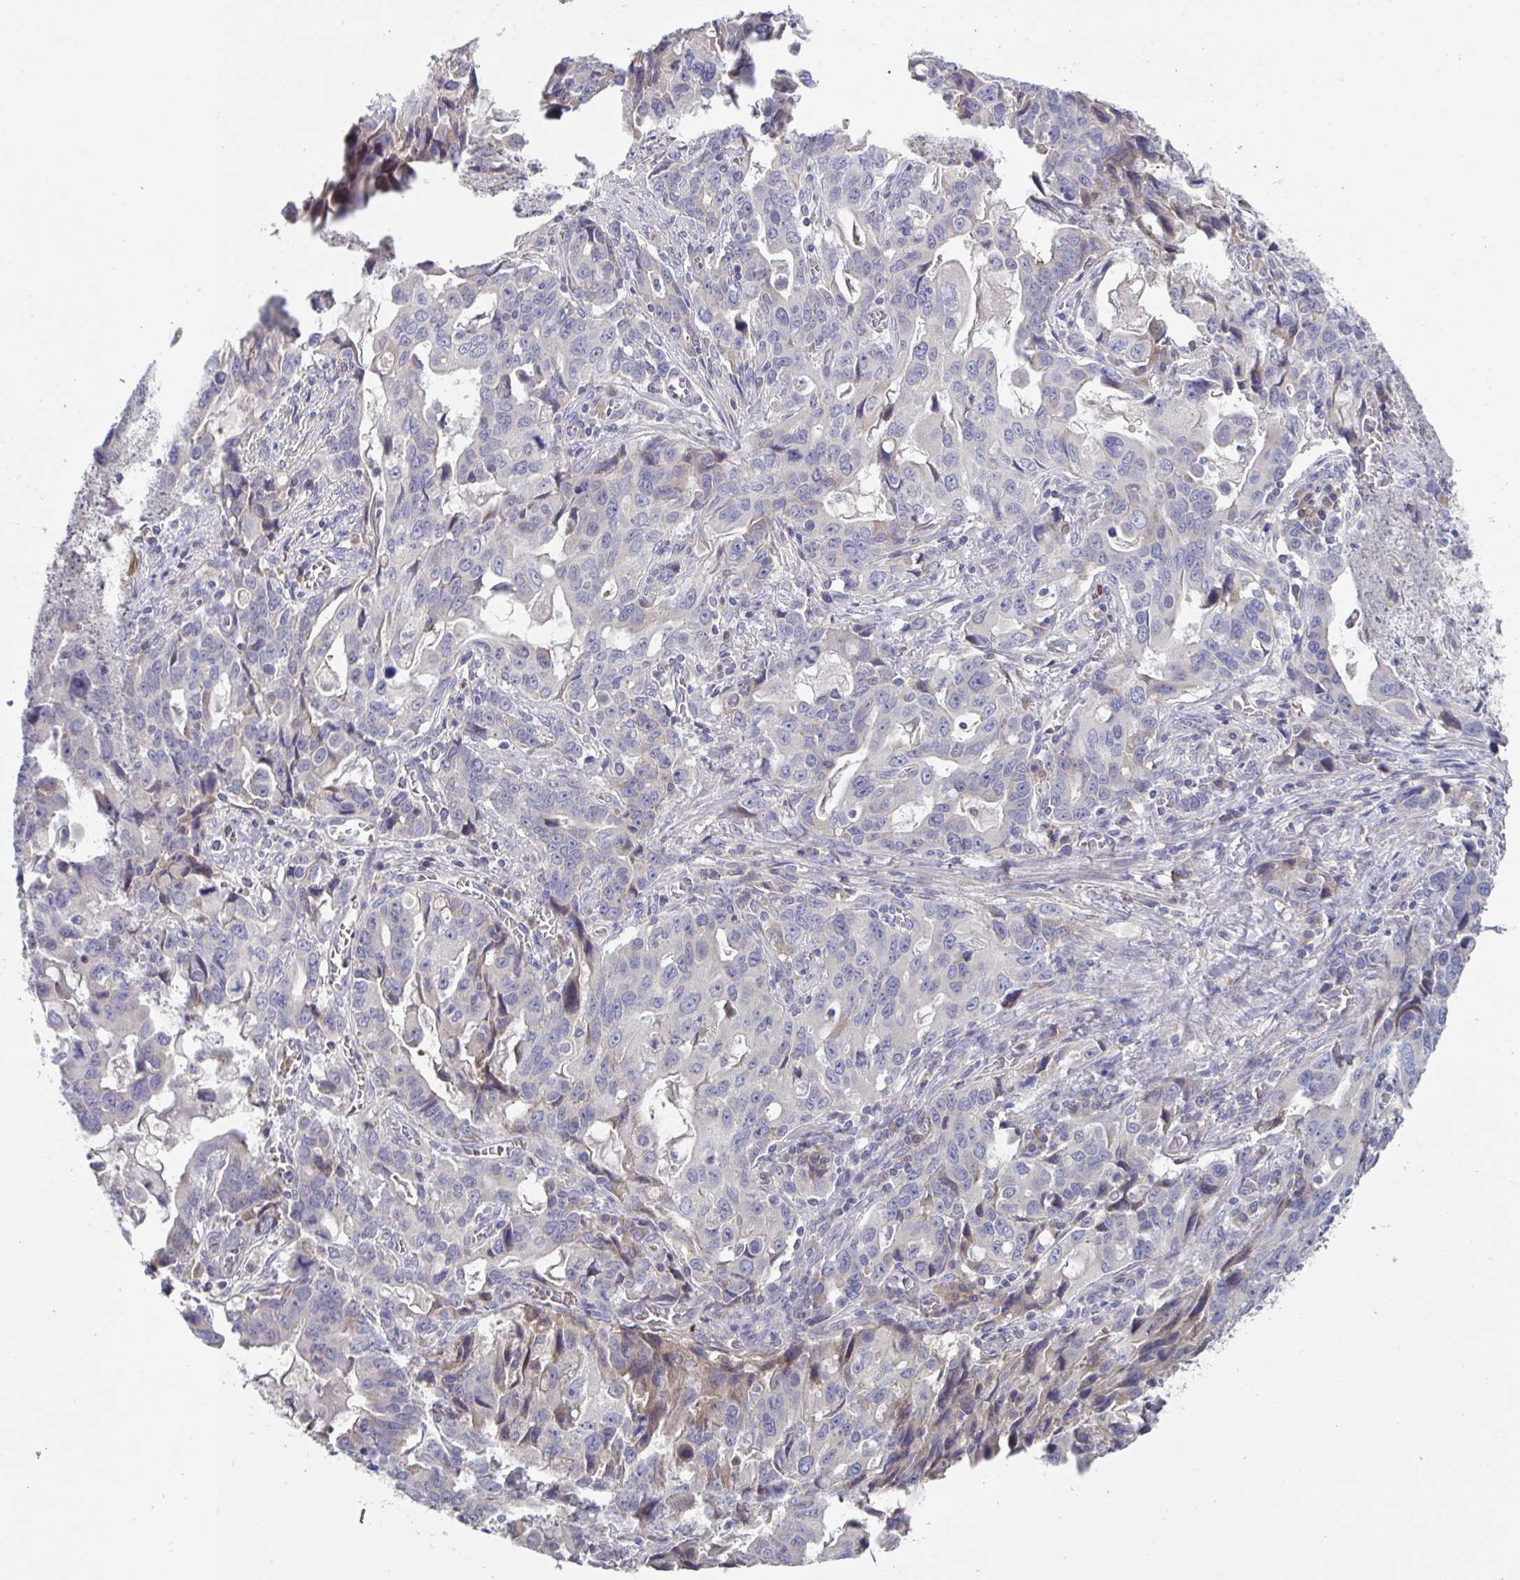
{"staining": {"intensity": "negative", "quantity": "none", "location": "none"}, "tissue": "stomach cancer", "cell_type": "Tumor cells", "image_type": "cancer", "snomed": [{"axis": "morphology", "description": "Adenocarcinoma, NOS"}, {"axis": "topography", "description": "Stomach, upper"}], "caption": "A photomicrograph of human adenocarcinoma (stomach) is negative for staining in tumor cells.", "gene": "HGFAC", "patient": {"sex": "male", "age": 85}}